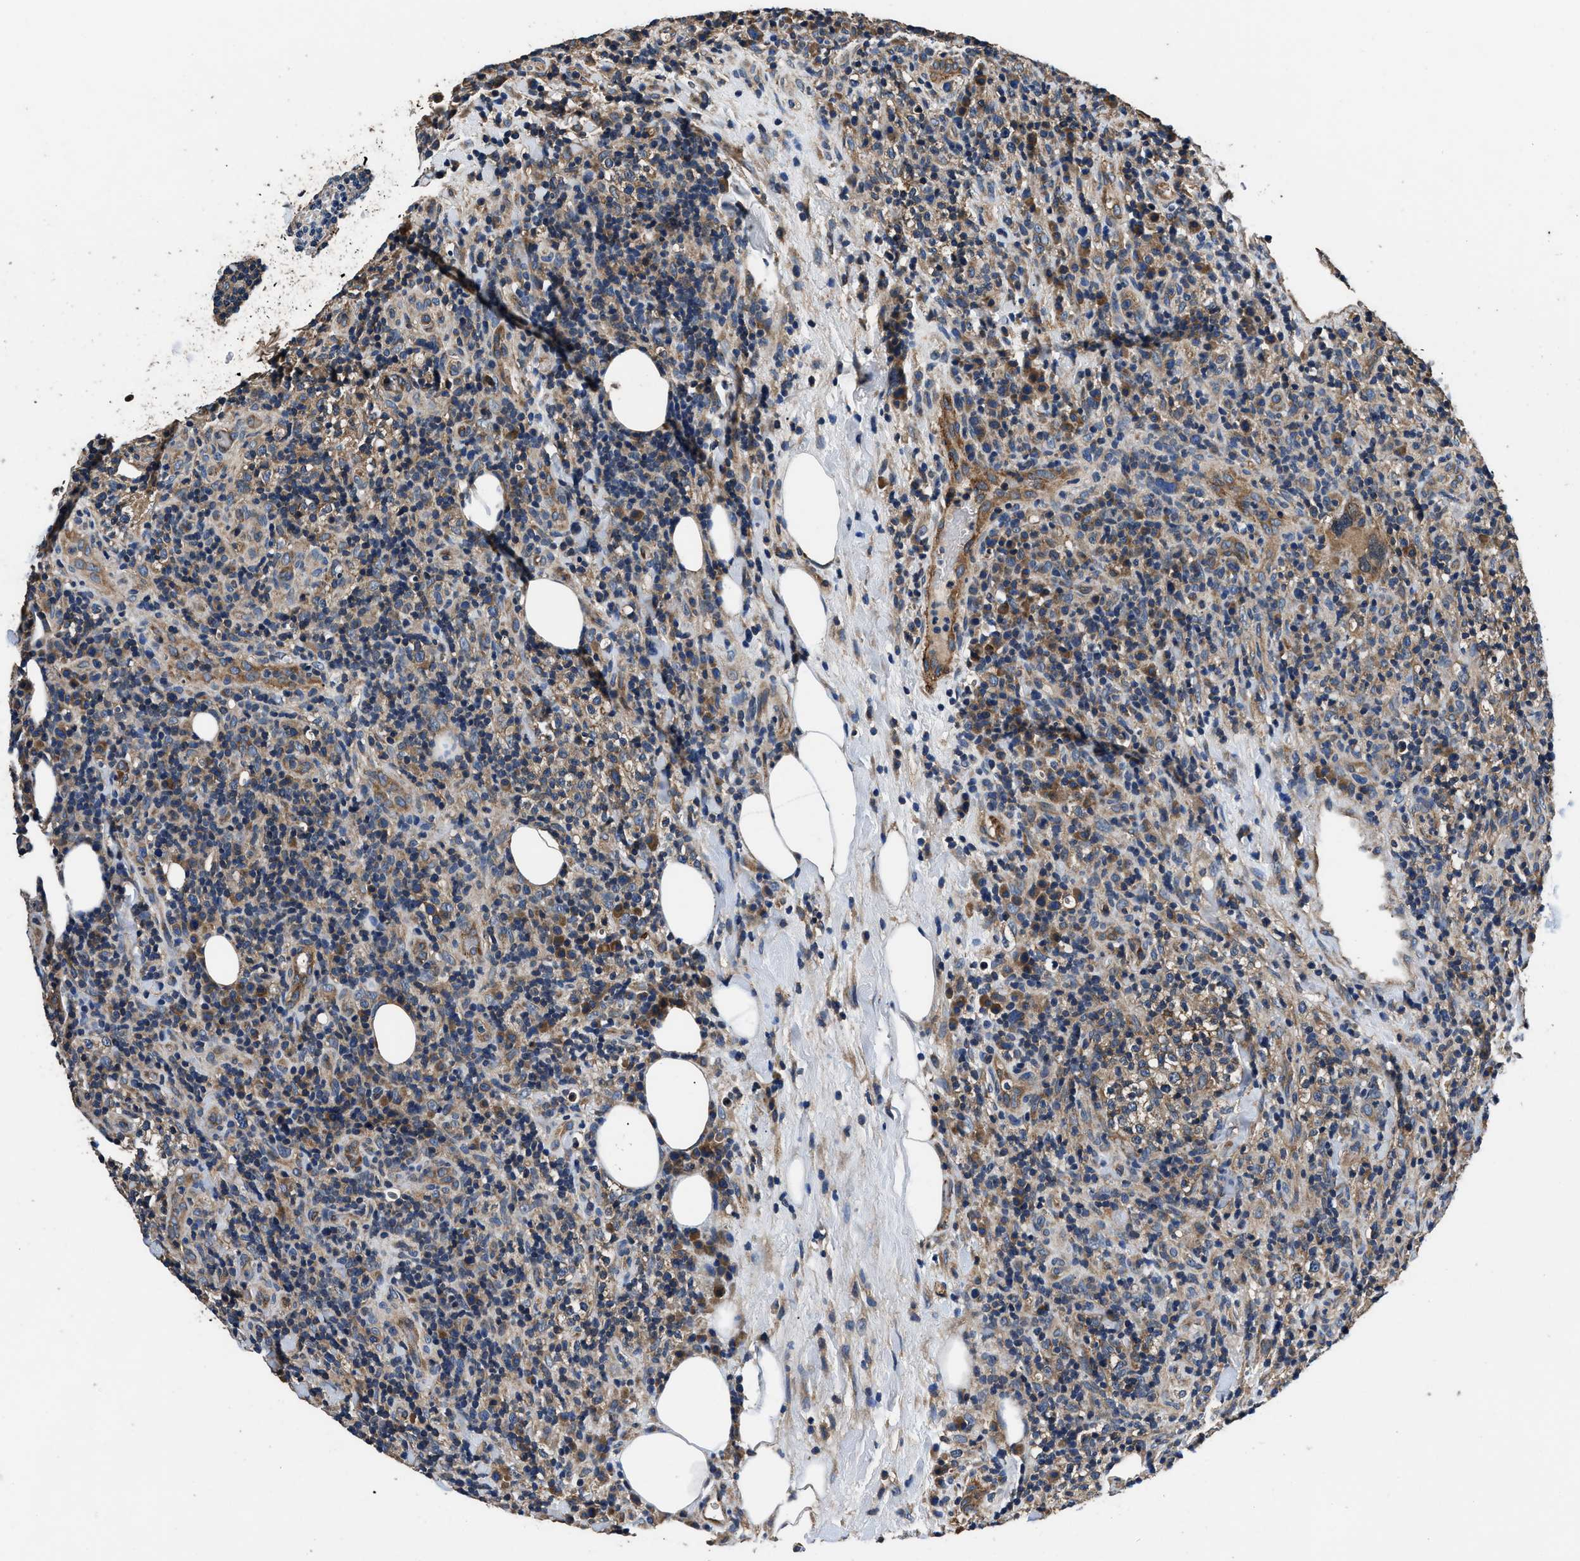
{"staining": {"intensity": "weak", "quantity": "<25%", "location": "cytoplasmic/membranous"}, "tissue": "lymphoma", "cell_type": "Tumor cells", "image_type": "cancer", "snomed": [{"axis": "morphology", "description": "Malignant lymphoma, non-Hodgkin's type, High grade"}, {"axis": "topography", "description": "Lymph node"}], "caption": "Human high-grade malignant lymphoma, non-Hodgkin's type stained for a protein using immunohistochemistry demonstrates no staining in tumor cells.", "gene": "DHRS7B", "patient": {"sex": "female", "age": 76}}